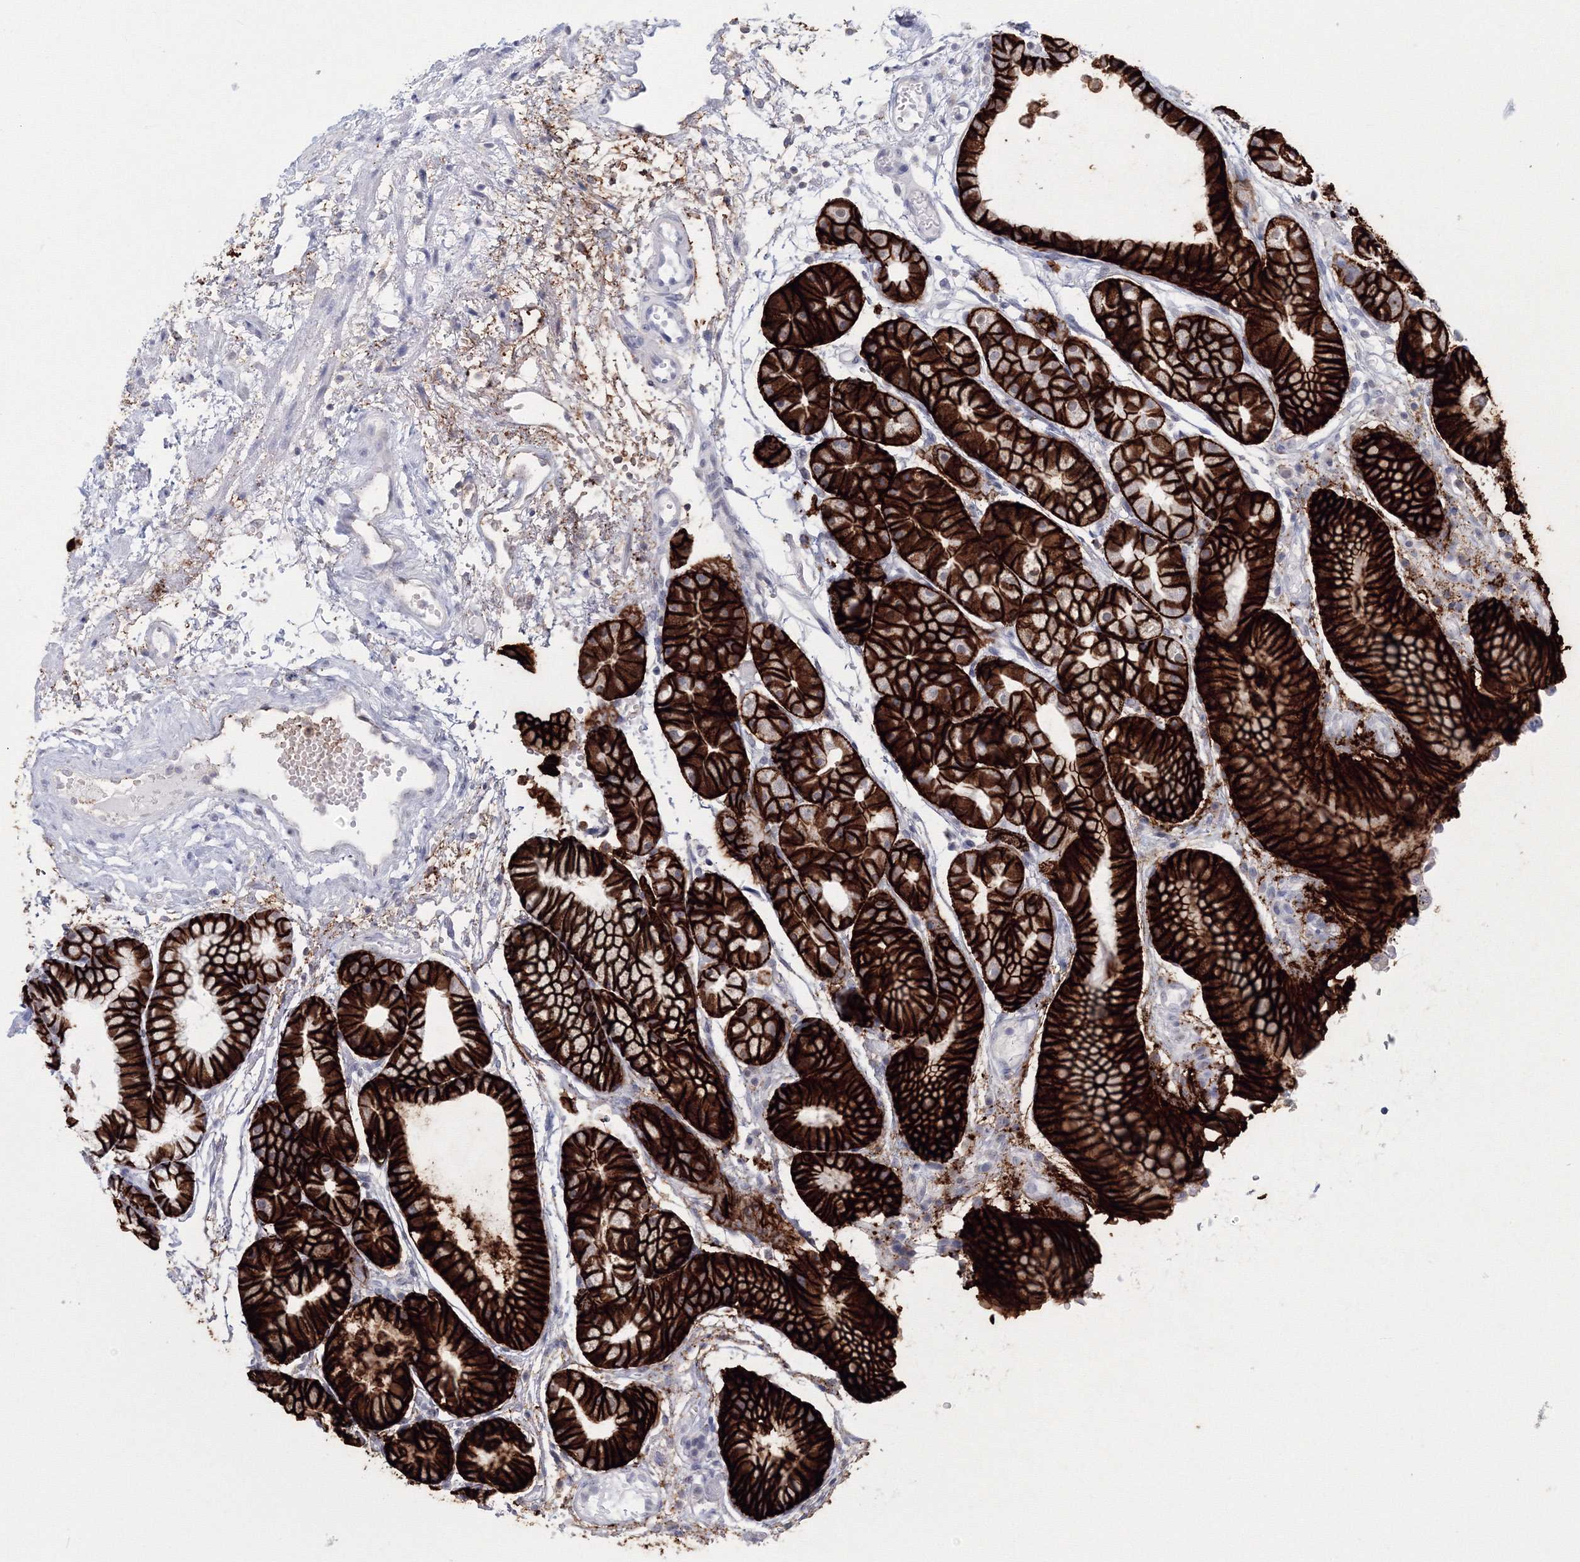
{"staining": {"intensity": "strong", "quantity": ">75%", "location": "cytoplasmic/membranous"}, "tissue": "stomach", "cell_type": "Glandular cells", "image_type": "normal", "snomed": [{"axis": "morphology", "description": "Normal tissue, NOS"}, {"axis": "topography", "description": "Stomach, upper"}], "caption": "A high-resolution image shows immunohistochemistry staining of normal stomach, which exhibits strong cytoplasmic/membranous positivity in about >75% of glandular cells. (Brightfield microscopy of DAB IHC at high magnification).", "gene": "VSIG1", "patient": {"sex": "male", "age": 72}}